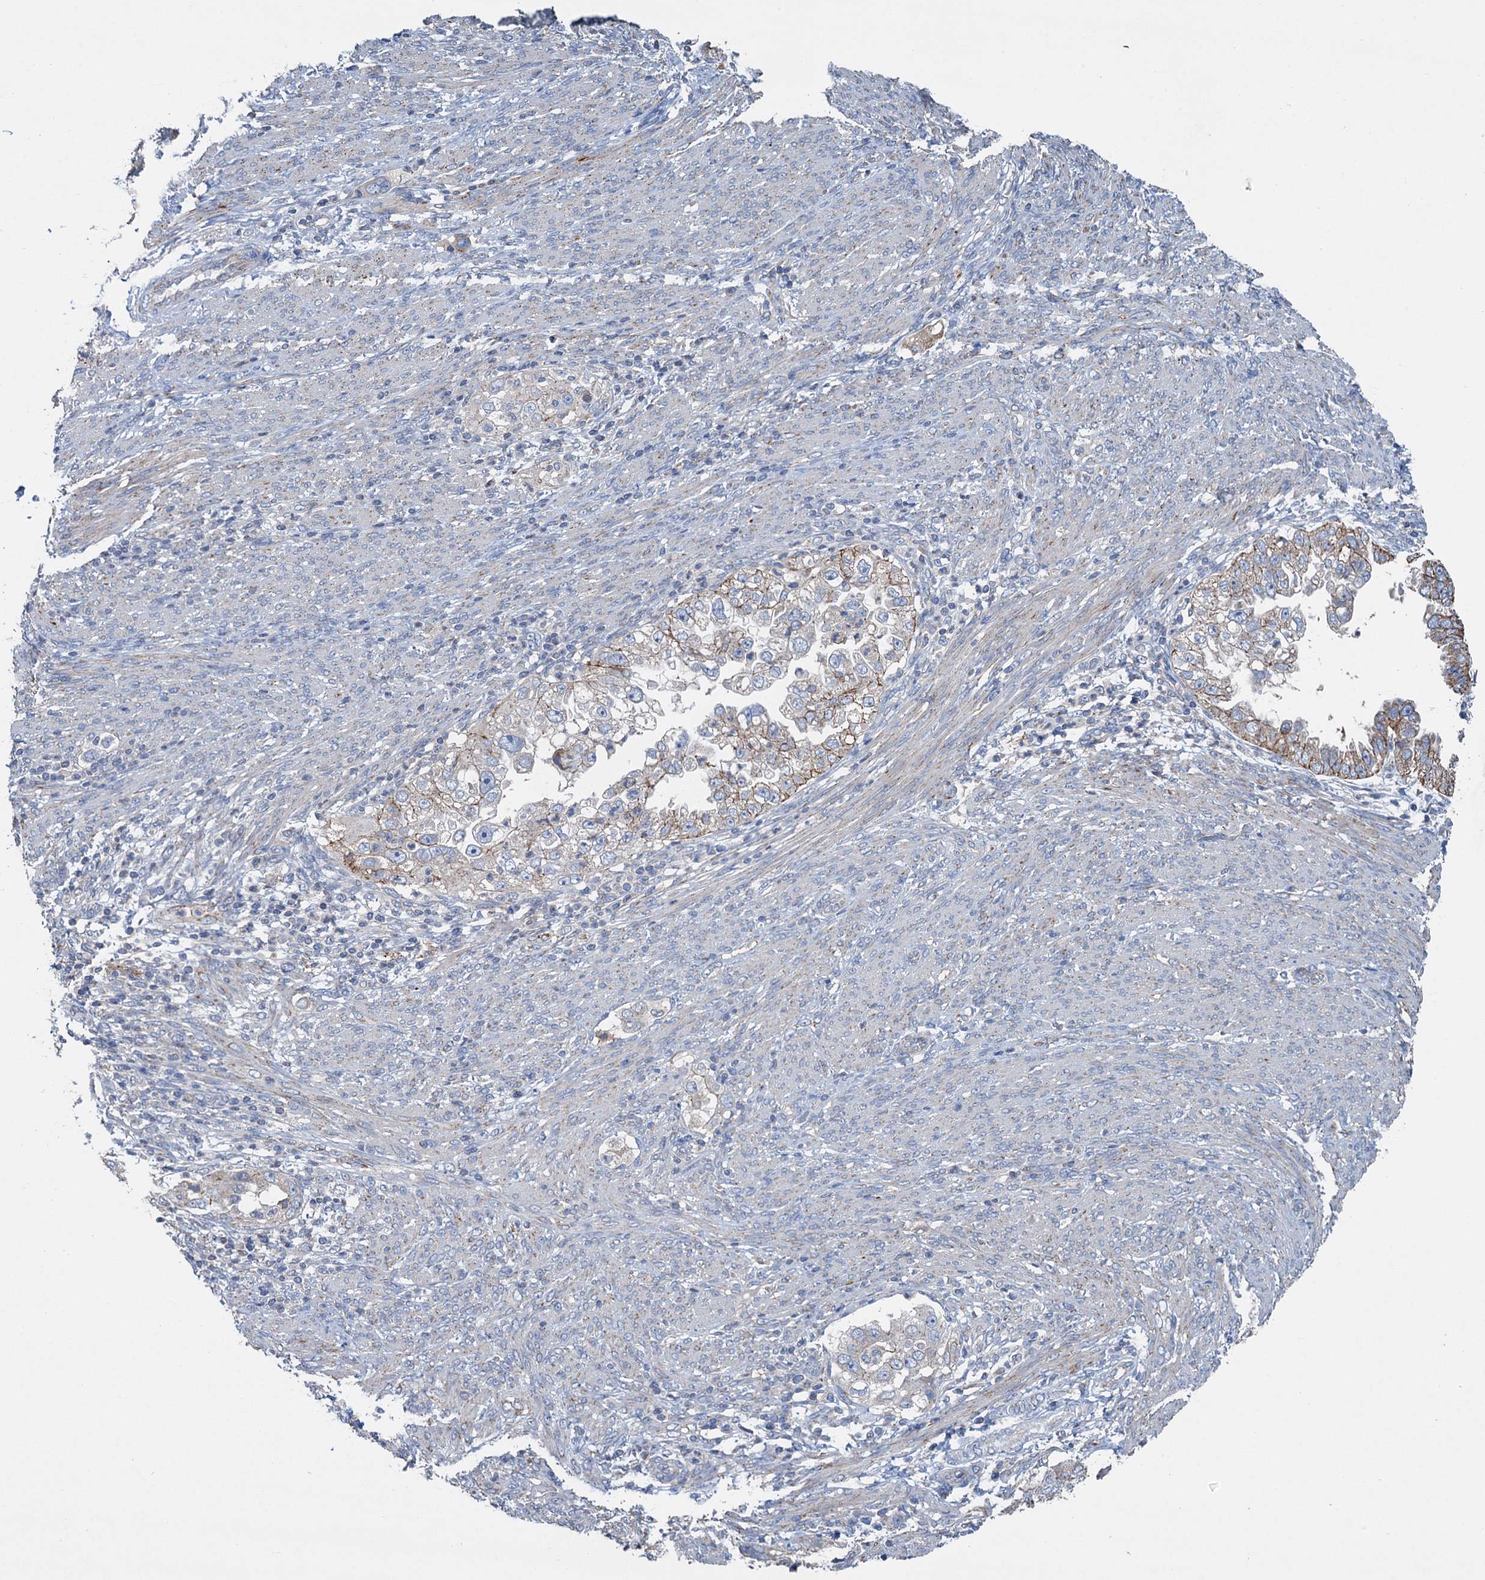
{"staining": {"intensity": "moderate", "quantity": "<25%", "location": "cytoplasmic/membranous"}, "tissue": "endometrial cancer", "cell_type": "Tumor cells", "image_type": "cancer", "snomed": [{"axis": "morphology", "description": "Adenocarcinoma, NOS"}, {"axis": "topography", "description": "Endometrium"}], "caption": "IHC of adenocarcinoma (endometrial) displays low levels of moderate cytoplasmic/membranous positivity in about <25% of tumor cells. The protein is stained brown, and the nuclei are stained in blue (DAB IHC with brightfield microscopy, high magnification).", "gene": "DGLUCY", "patient": {"sex": "female", "age": 85}}